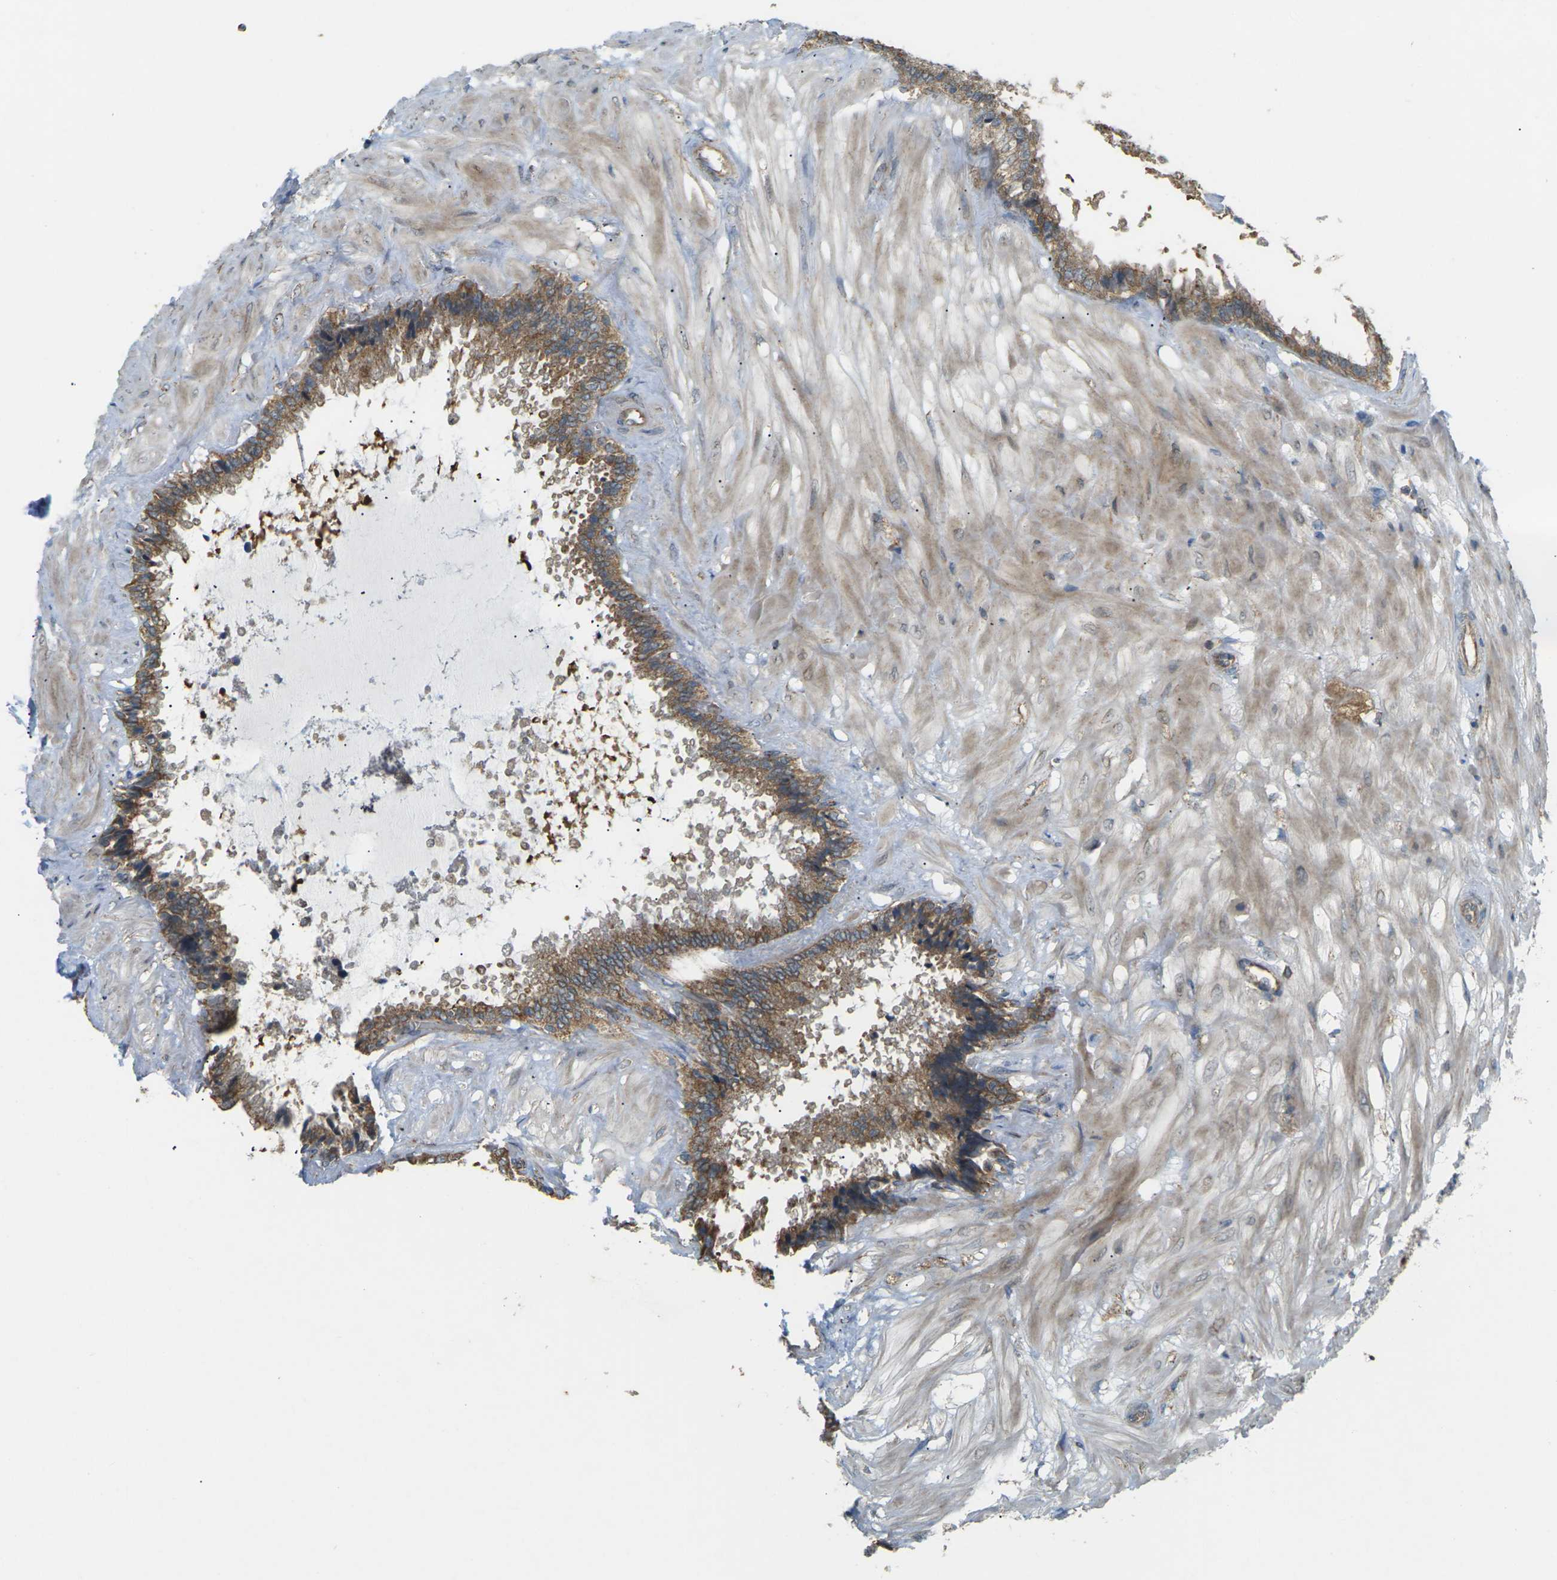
{"staining": {"intensity": "moderate", "quantity": ">75%", "location": "cytoplasmic/membranous"}, "tissue": "seminal vesicle", "cell_type": "Glandular cells", "image_type": "normal", "snomed": [{"axis": "morphology", "description": "Normal tissue, NOS"}, {"axis": "topography", "description": "Seminal veicle"}], "caption": "IHC image of unremarkable seminal vesicle: seminal vesicle stained using IHC reveals medium levels of moderate protein expression localized specifically in the cytoplasmic/membranous of glandular cells, appearing as a cytoplasmic/membranous brown color.", "gene": "KSR1", "patient": {"sex": "male", "age": 46}}